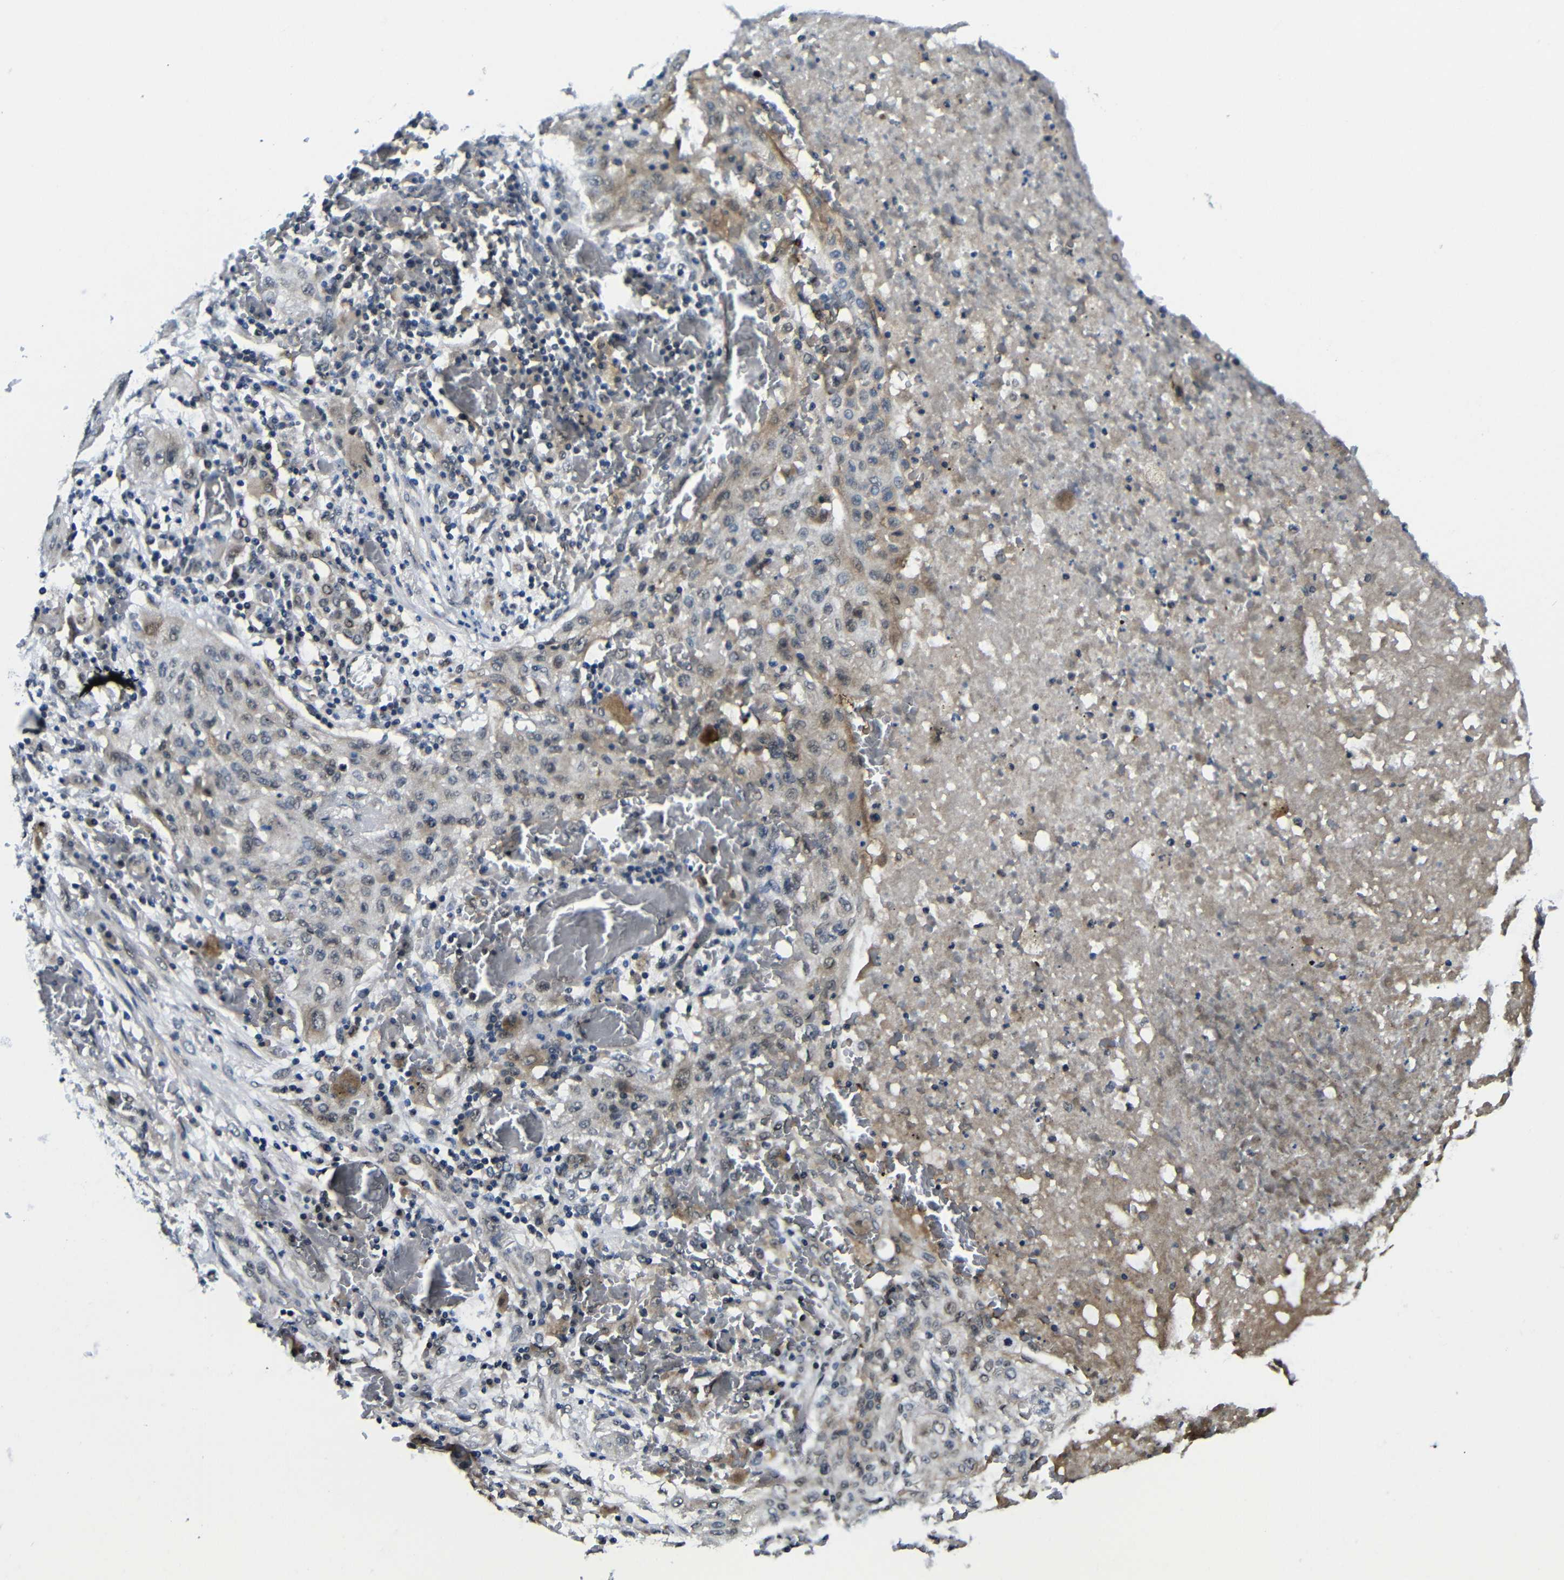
{"staining": {"intensity": "moderate", "quantity": "<25%", "location": "cytoplasmic/membranous"}, "tissue": "lung cancer", "cell_type": "Tumor cells", "image_type": "cancer", "snomed": [{"axis": "morphology", "description": "Squamous cell carcinoma, NOS"}, {"axis": "topography", "description": "Lung"}], "caption": "Brown immunohistochemical staining in human lung cancer demonstrates moderate cytoplasmic/membranous expression in approximately <25% of tumor cells. The staining is performed using DAB (3,3'-diaminobenzidine) brown chromogen to label protein expression. The nuclei are counter-stained blue using hematoxylin.", "gene": "FAM172A", "patient": {"sex": "female", "age": 47}}